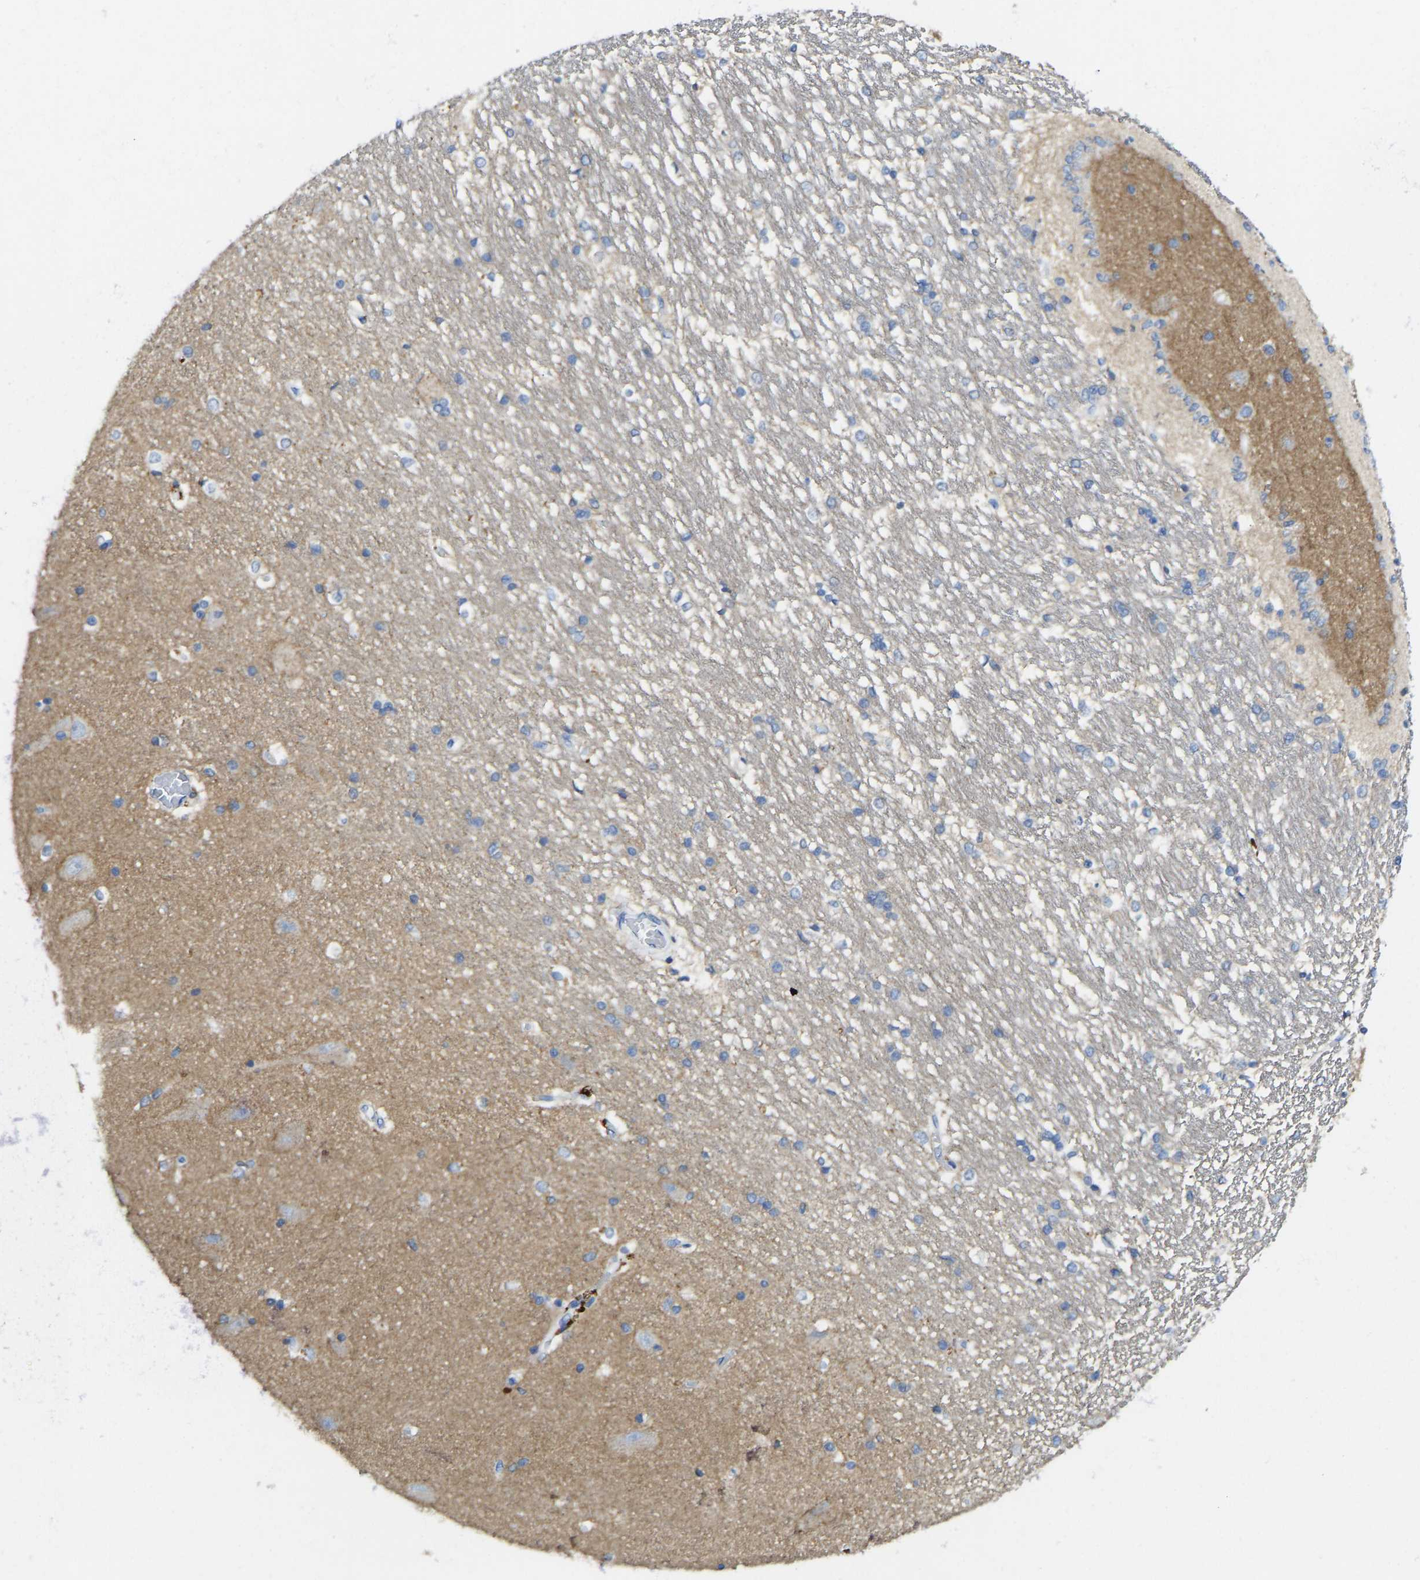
{"staining": {"intensity": "moderate", "quantity": "<25%", "location": "cytoplasmic/membranous"}, "tissue": "hippocampus", "cell_type": "Glial cells", "image_type": "normal", "snomed": [{"axis": "morphology", "description": "Normal tissue, NOS"}, {"axis": "topography", "description": "Hippocampus"}], "caption": "Glial cells reveal low levels of moderate cytoplasmic/membranous positivity in approximately <25% of cells in unremarkable hippocampus. The protein is stained brown, and the nuclei are stained in blue (DAB IHC with brightfield microscopy, high magnification).", "gene": "NDRG3", "patient": {"sex": "male", "age": 45}}